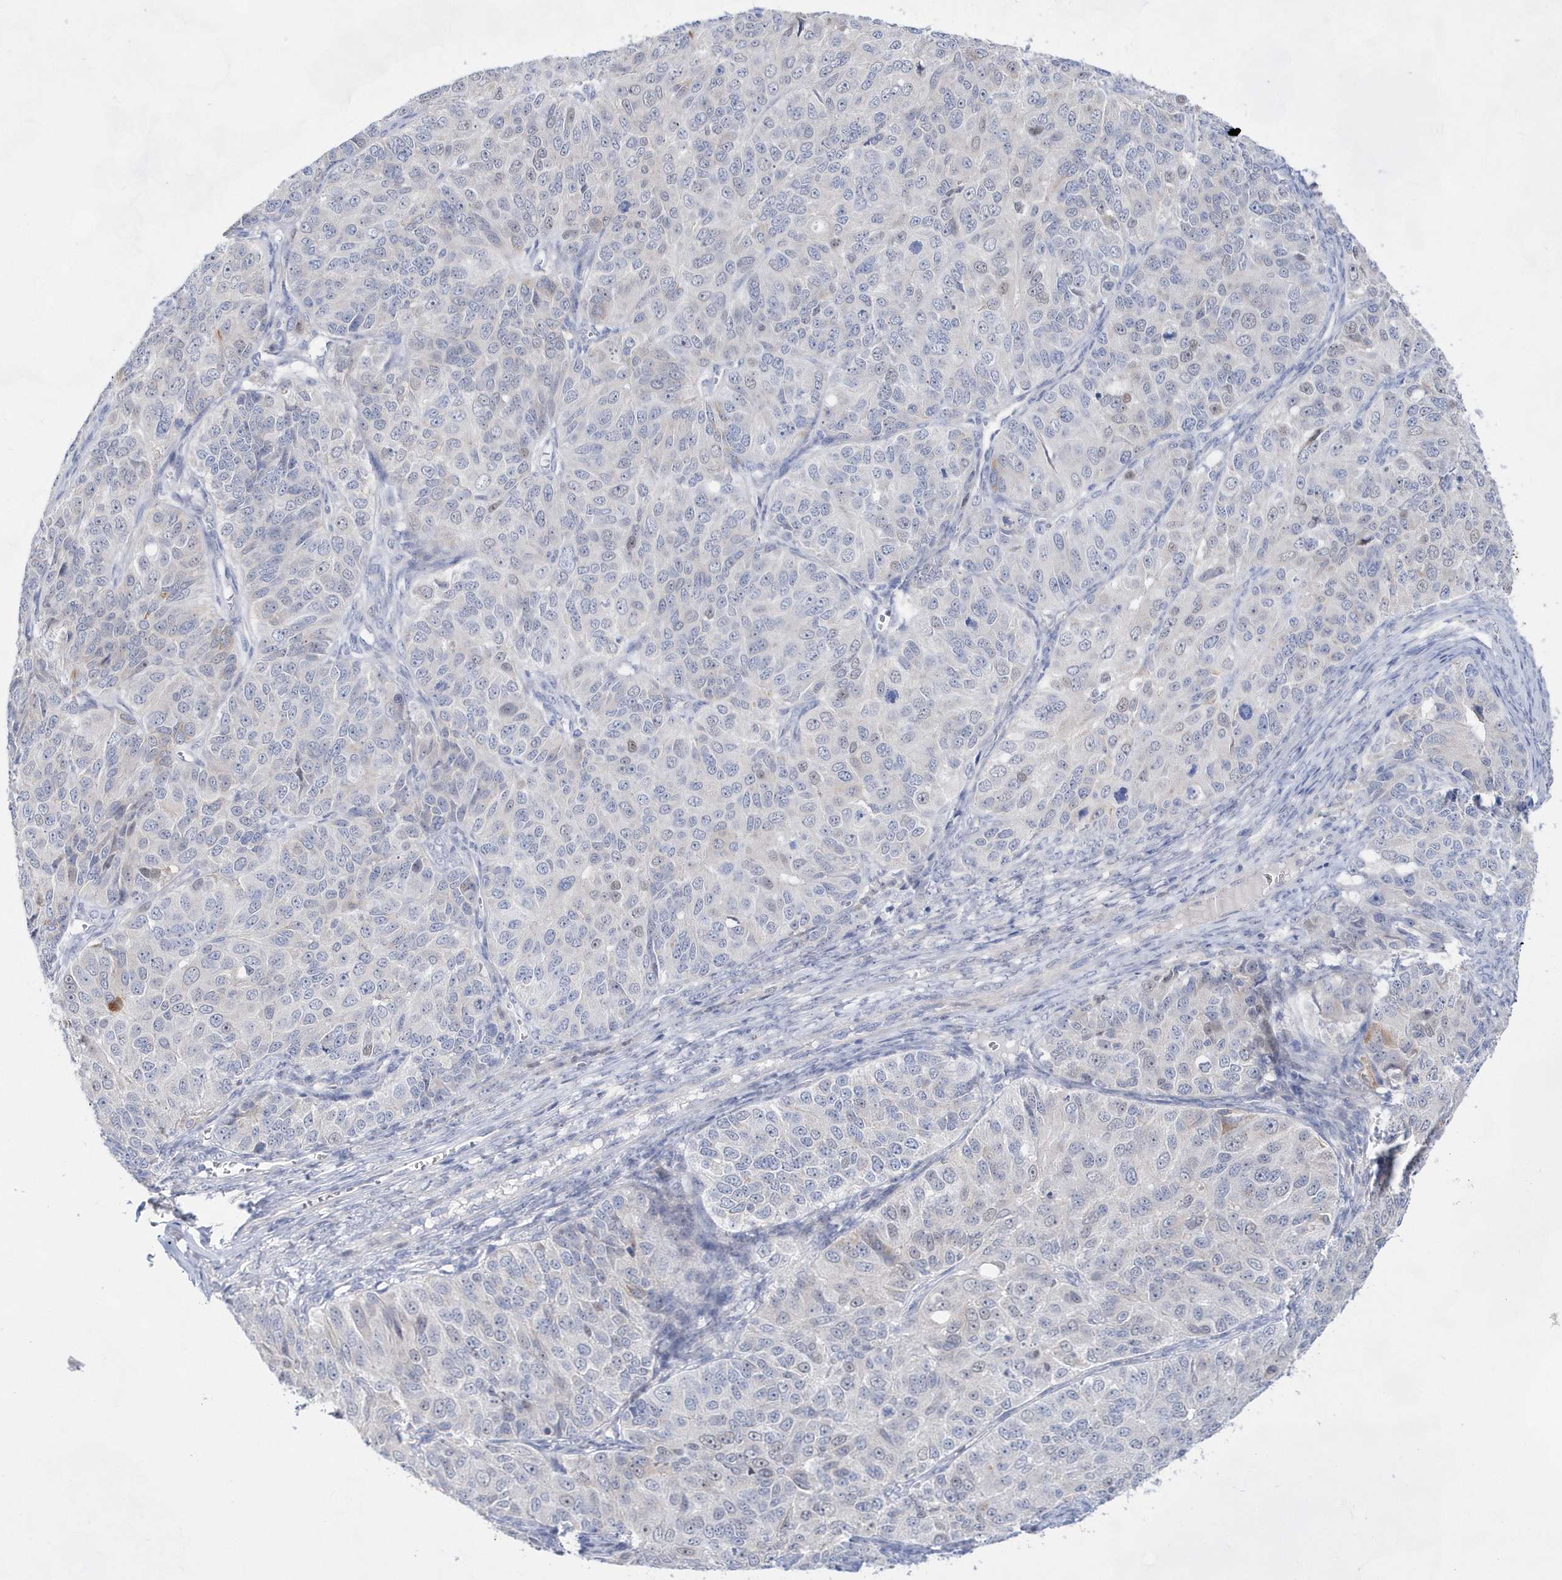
{"staining": {"intensity": "negative", "quantity": "none", "location": "none"}, "tissue": "ovarian cancer", "cell_type": "Tumor cells", "image_type": "cancer", "snomed": [{"axis": "morphology", "description": "Carcinoma, endometroid"}, {"axis": "topography", "description": "Ovary"}], "caption": "Photomicrograph shows no protein staining in tumor cells of ovarian cancer tissue.", "gene": "BDH2", "patient": {"sex": "female", "age": 51}}